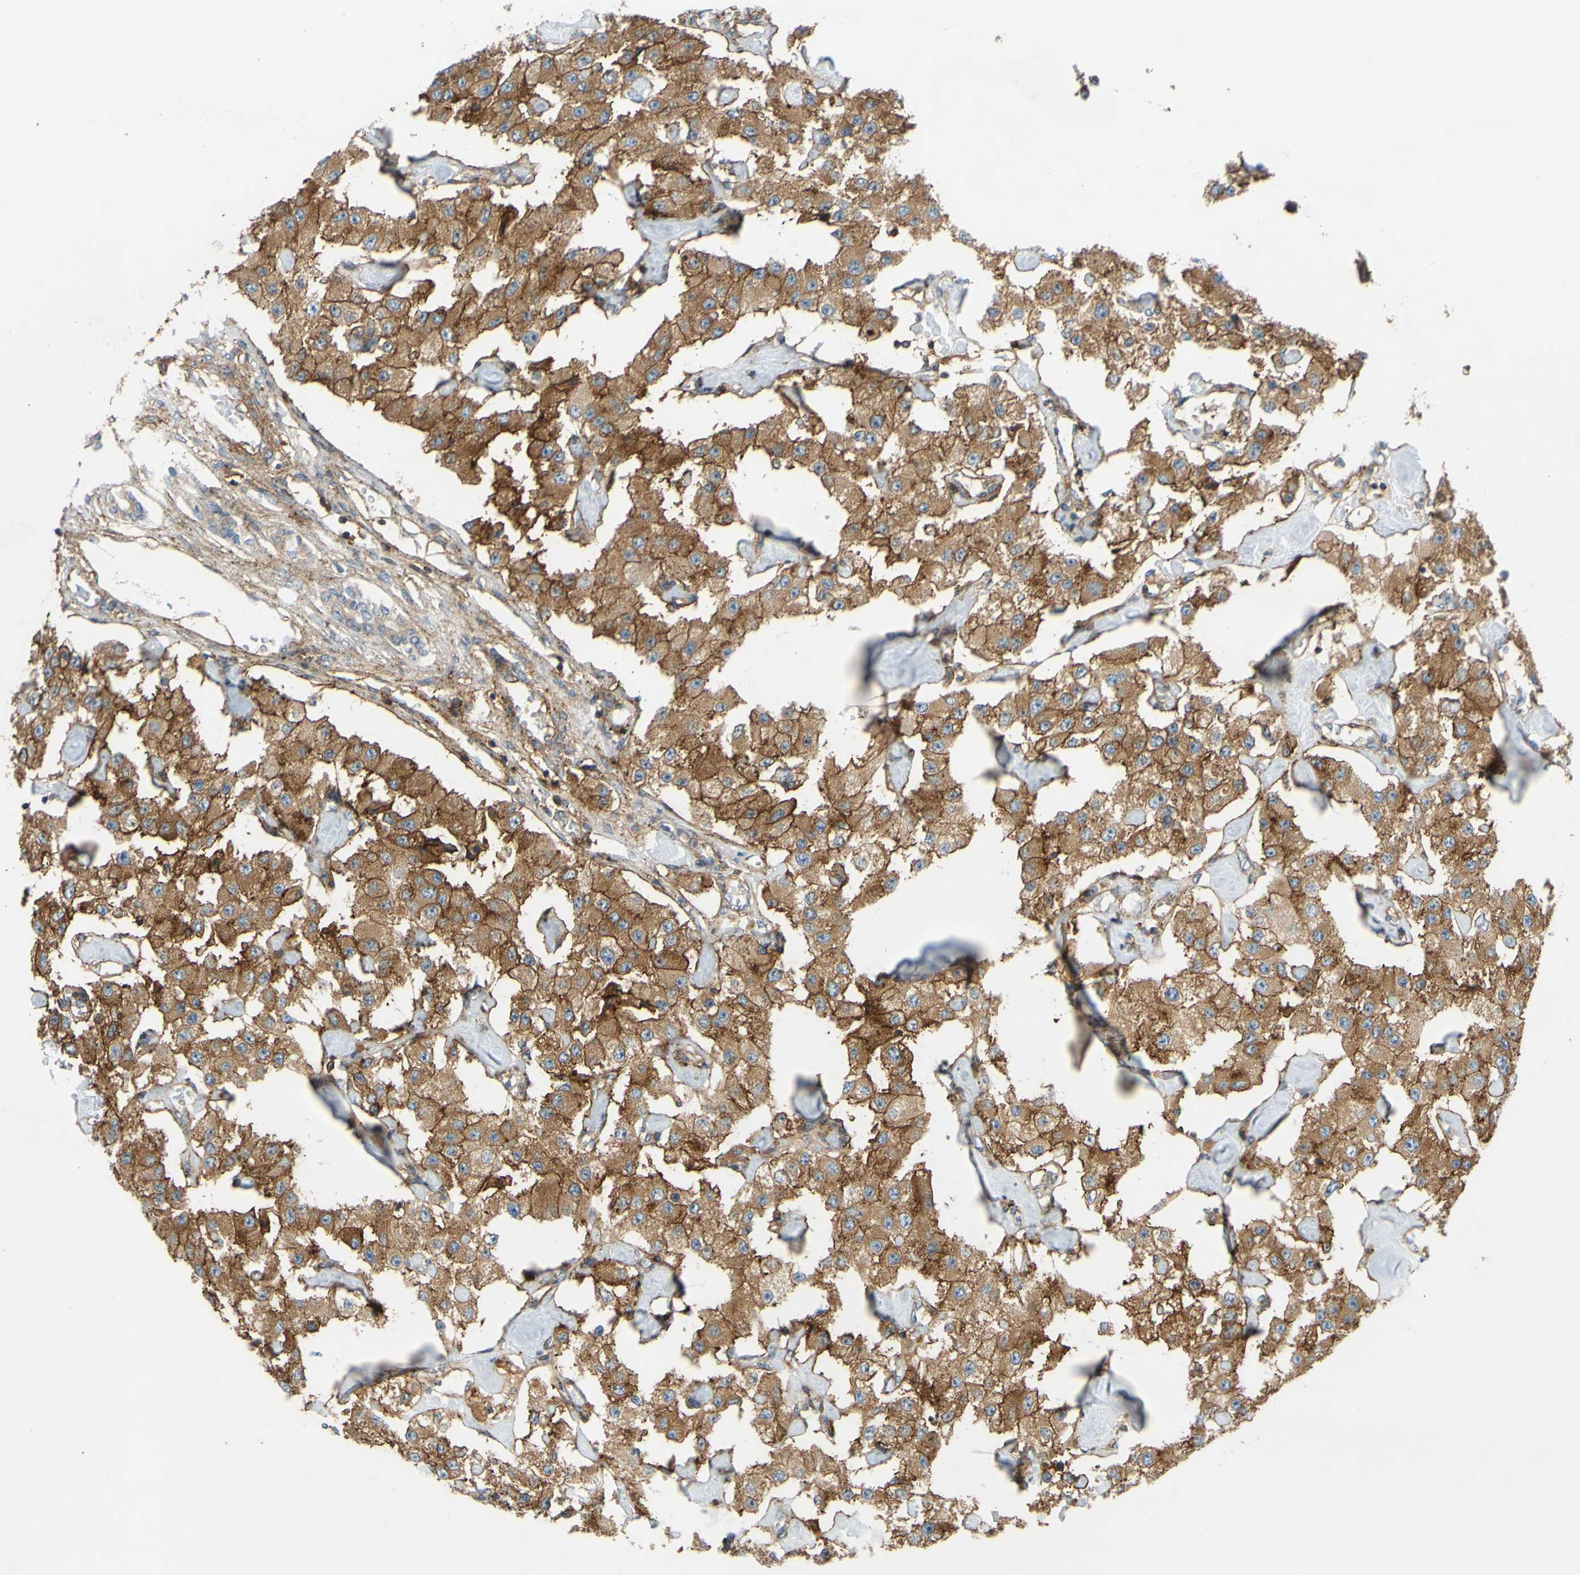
{"staining": {"intensity": "moderate", "quantity": ">75%", "location": "cytoplasmic/membranous"}, "tissue": "carcinoid", "cell_type": "Tumor cells", "image_type": "cancer", "snomed": [{"axis": "morphology", "description": "Carcinoid, malignant, NOS"}, {"axis": "topography", "description": "Pancreas"}], "caption": "A high-resolution micrograph shows immunohistochemistry staining of carcinoid (malignant), which displays moderate cytoplasmic/membranous positivity in approximately >75% of tumor cells. The protein is stained brown, and the nuclei are stained in blue (DAB (3,3'-diaminobenzidine) IHC with brightfield microscopy, high magnification).", "gene": "POR", "patient": {"sex": "male", "age": 41}}